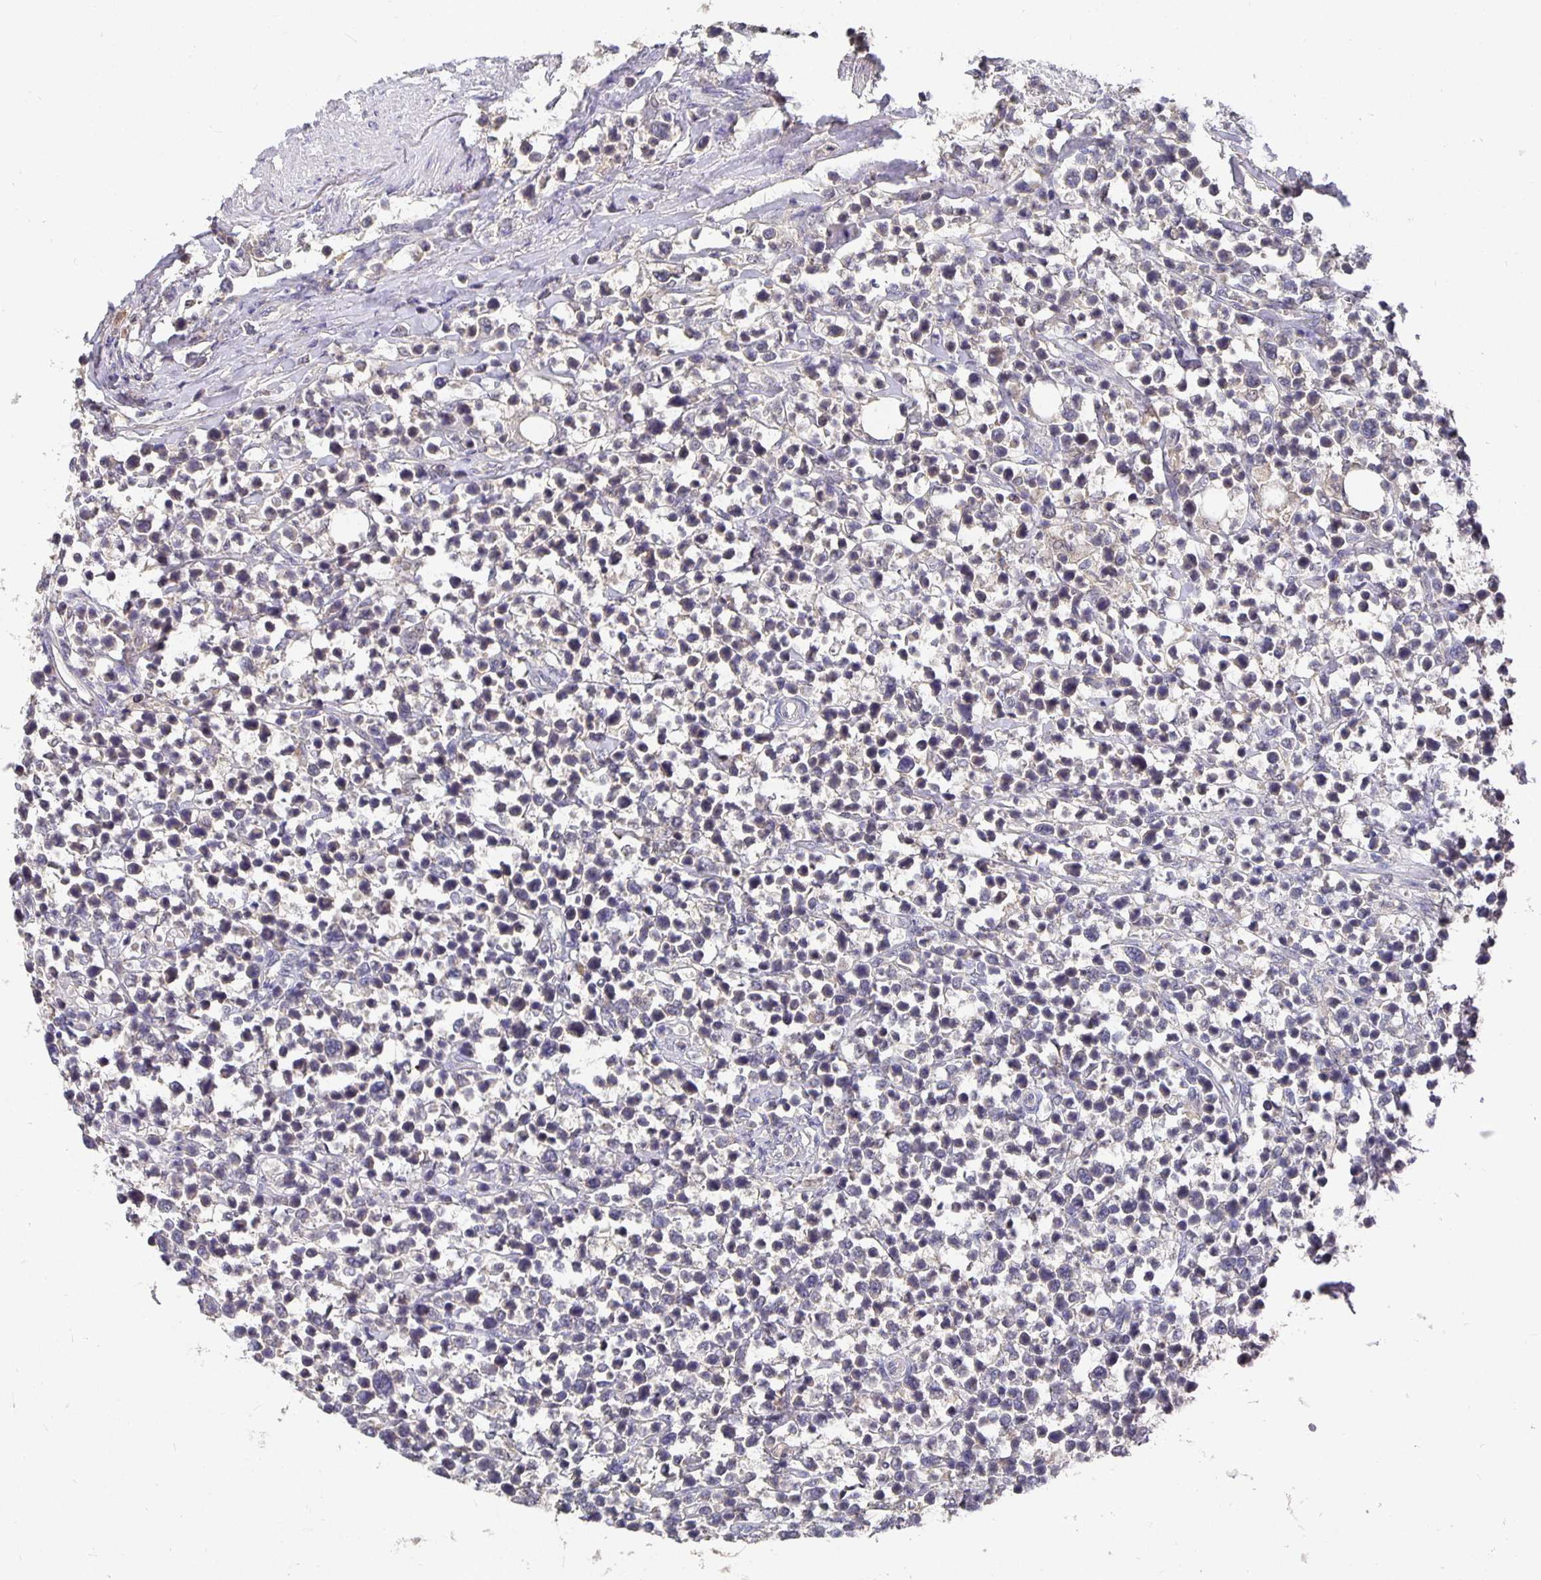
{"staining": {"intensity": "negative", "quantity": "none", "location": "none"}, "tissue": "lymphoma", "cell_type": "Tumor cells", "image_type": "cancer", "snomed": [{"axis": "morphology", "description": "Malignant lymphoma, non-Hodgkin's type, High grade"}, {"axis": "topography", "description": "Soft tissue"}], "caption": "Immunohistochemical staining of human malignant lymphoma, non-Hodgkin's type (high-grade) reveals no significant staining in tumor cells. (Immunohistochemistry (ihc), brightfield microscopy, high magnification).", "gene": "HEPN1", "patient": {"sex": "female", "age": 56}}